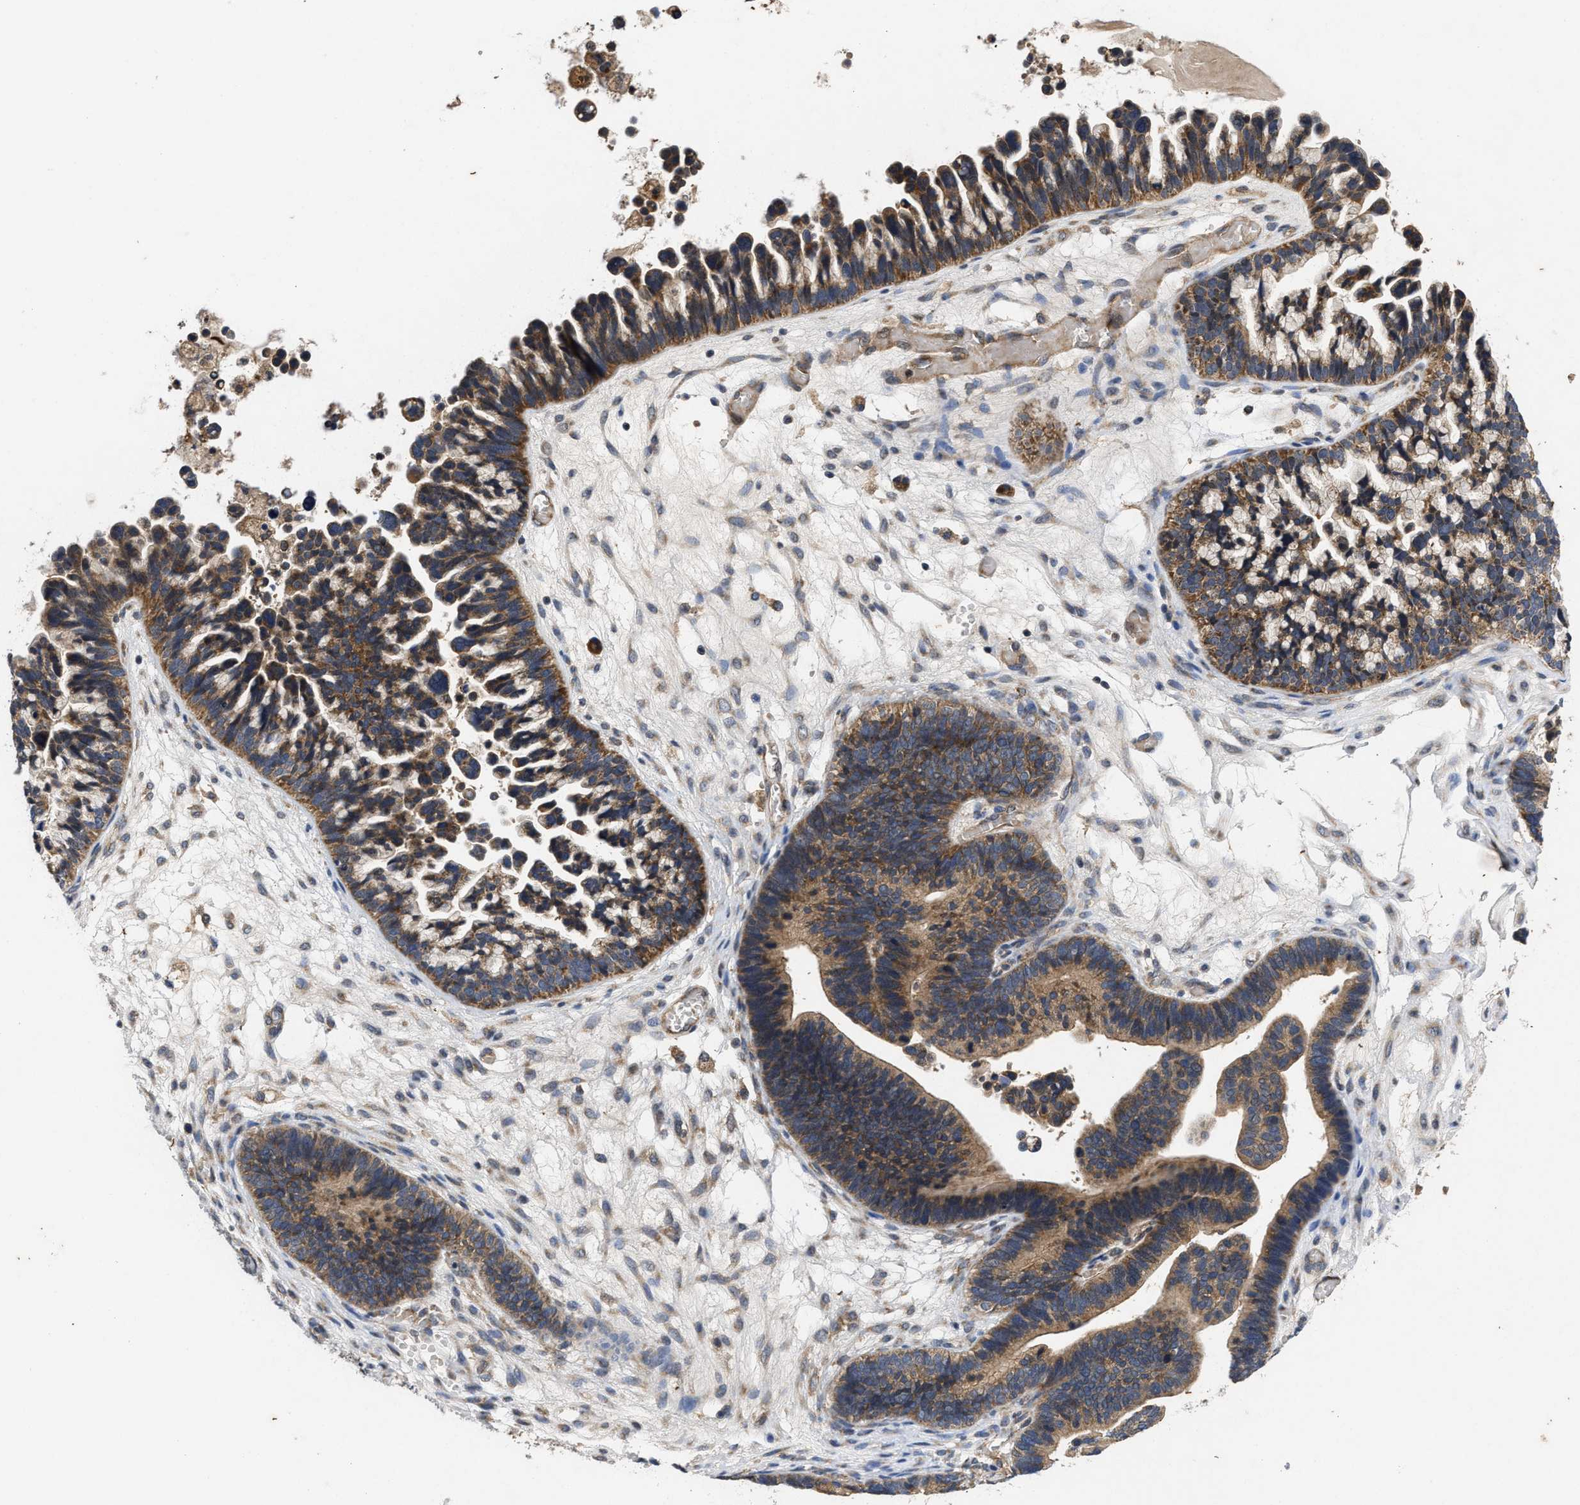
{"staining": {"intensity": "moderate", "quantity": ">75%", "location": "cytoplasmic/membranous"}, "tissue": "ovarian cancer", "cell_type": "Tumor cells", "image_type": "cancer", "snomed": [{"axis": "morphology", "description": "Cystadenocarcinoma, serous, NOS"}, {"axis": "topography", "description": "Ovary"}], "caption": "Immunohistochemical staining of ovarian serous cystadenocarcinoma shows moderate cytoplasmic/membranous protein expression in approximately >75% of tumor cells.", "gene": "EFNA4", "patient": {"sex": "female", "age": 56}}